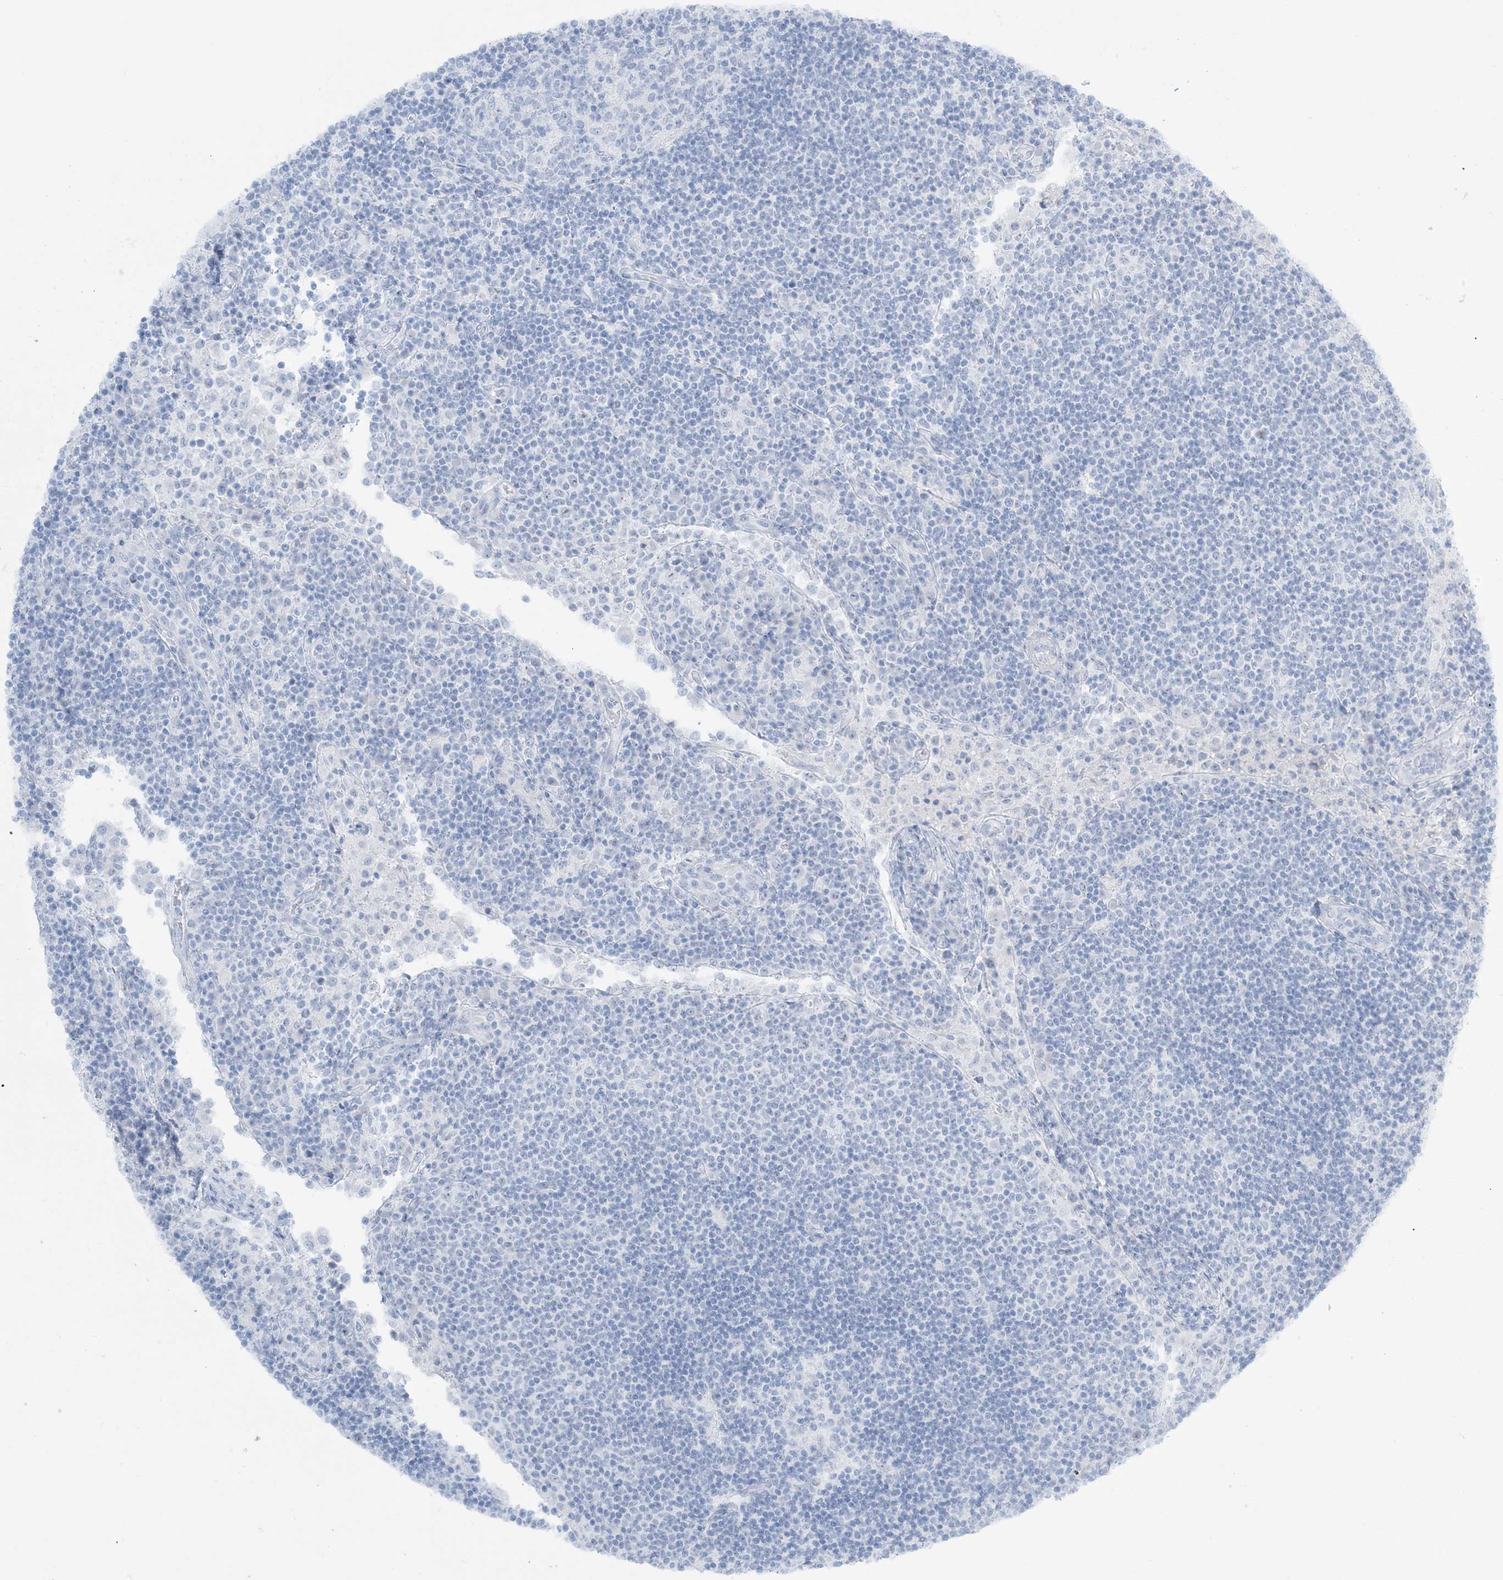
{"staining": {"intensity": "negative", "quantity": "none", "location": "none"}, "tissue": "lymph node", "cell_type": "Germinal center cells", "image_type": "normal", "snomed": [{"axis": "morphology", "description": "Normal tissue, NOS"}, {"axis": "topography", "description": "Lymph node"}], "caption": "Immunohistochemistry image of normal lymph node: human lymph node stained with DAB (3,3'-diaminobenzidine) shows no significant protein positivity in germinal center cells.", "gene": "AGXT", "patient": {"sex": "female", "age": 53}}